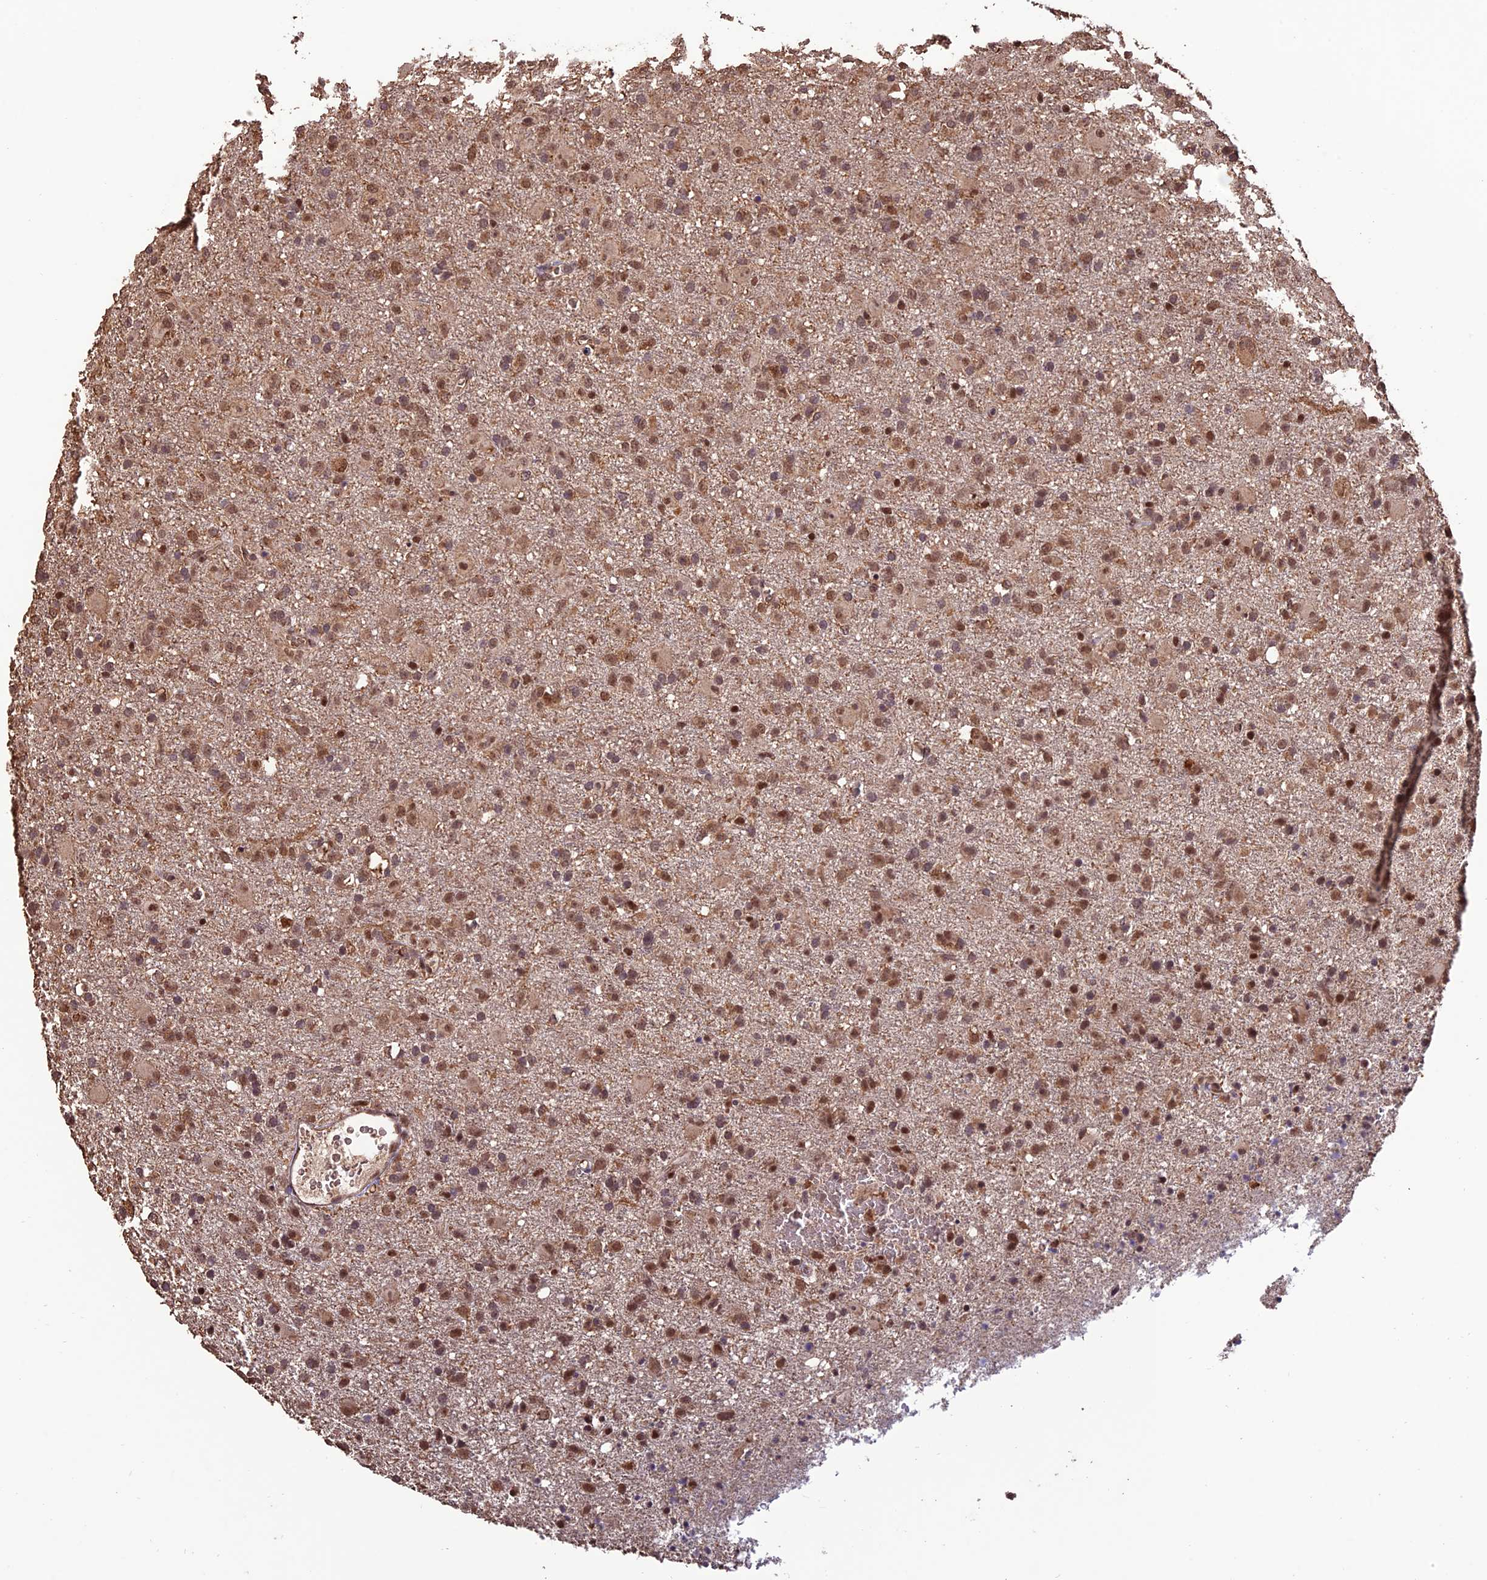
{"staining": {"intensity": "moderate", "quantity": ">75%", "location": "nuclear"}, "tissue": "glioma", "cell_type": "Tumor cells", "image_type": "cancer", "snomed": [{"axis": "morphology", "description": "Glioma, malignant, Low grade"}, {"axis": "topography", "description": "Brain"}], "caption": "Glioma stained for a protein (brown) exhibits moderate nuclear positive expression in approximately >75% of tumor cells.", "gene": "CABIN1", "patient": {"sex": "male", "age": 65}}